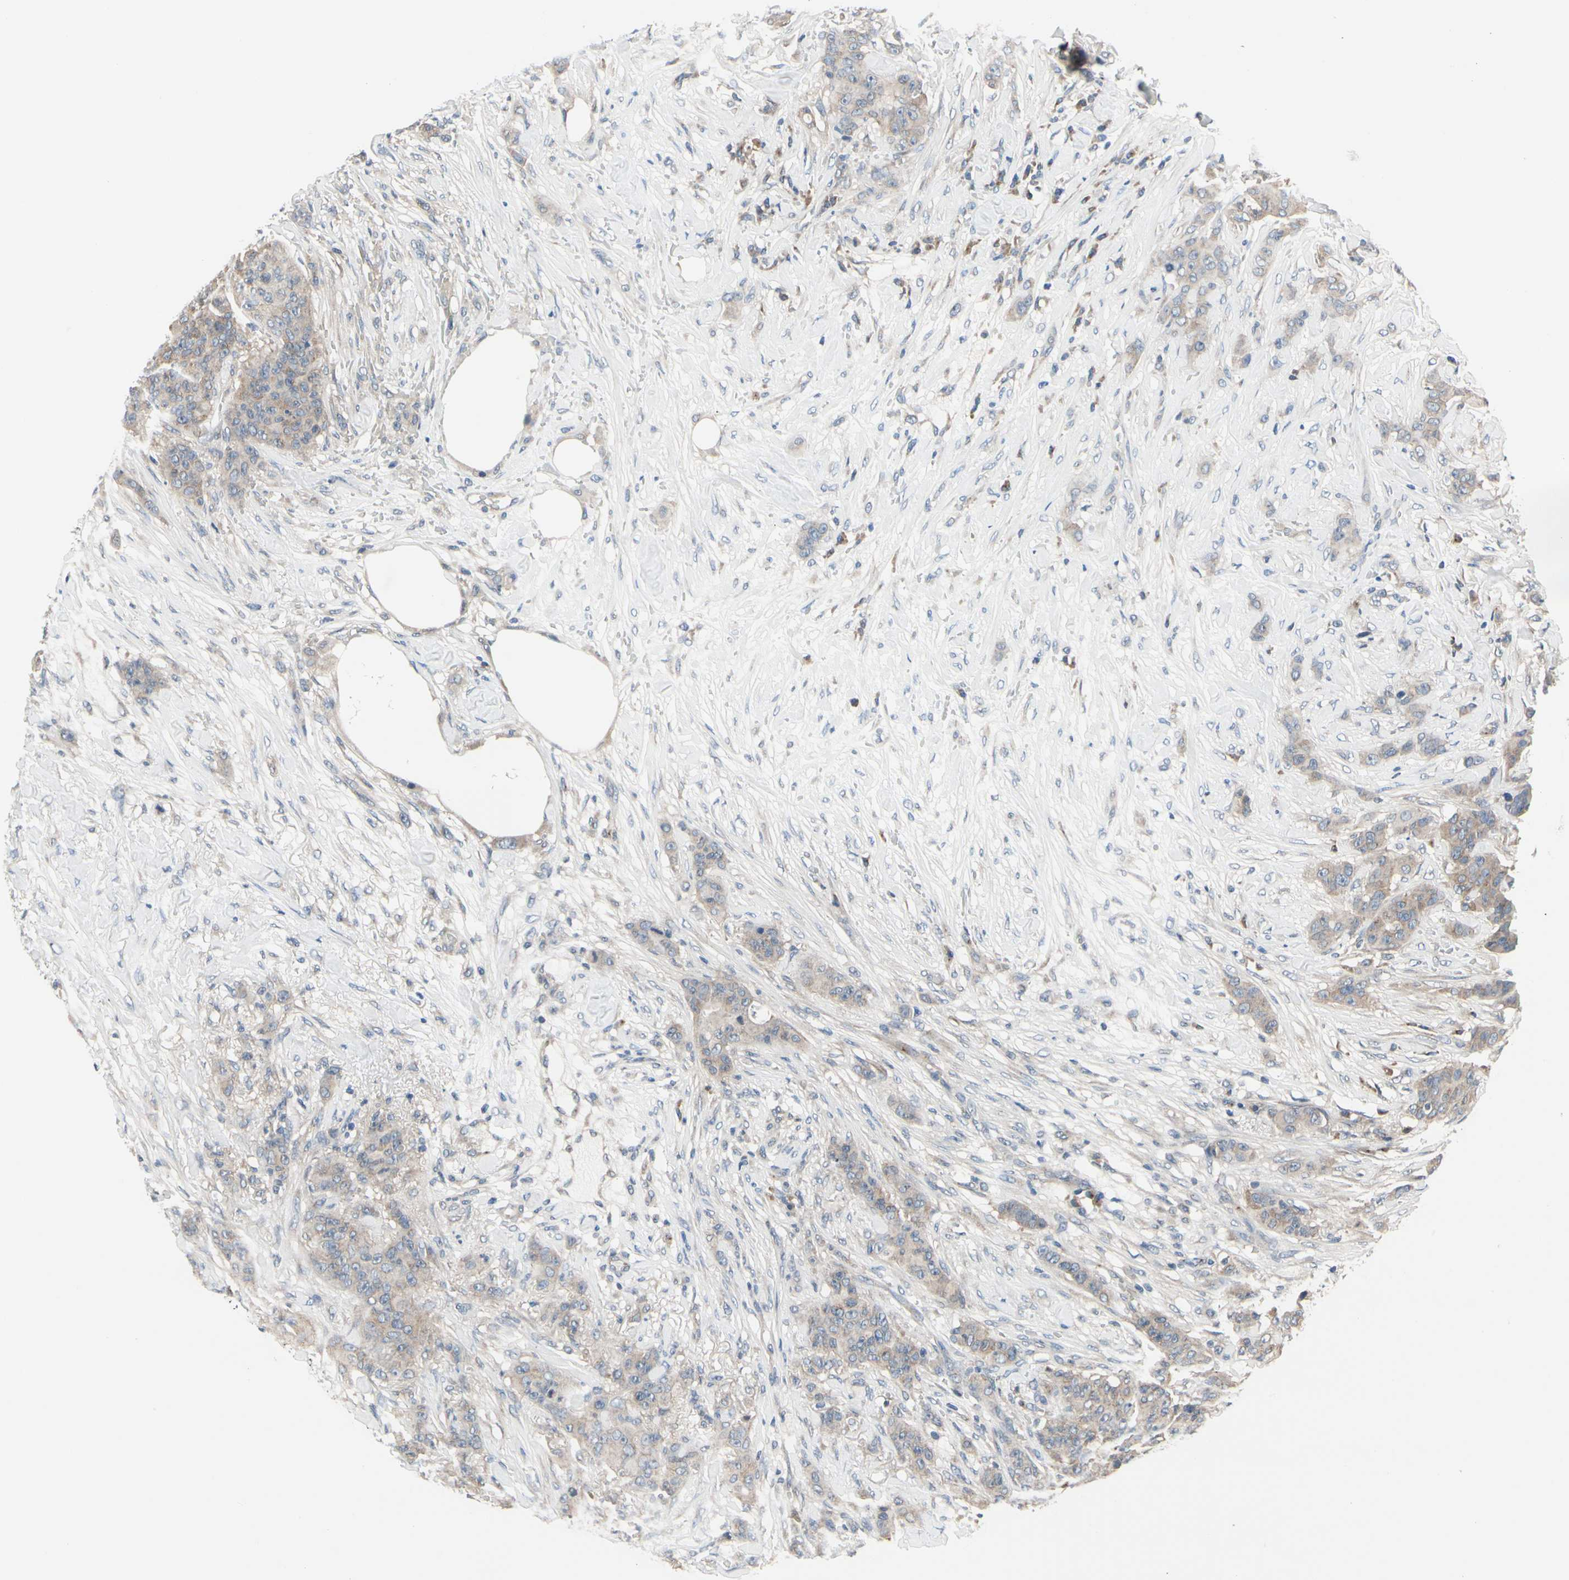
{"staining": {"intensity": "weak", "quantity": ">75%", "location": "cytoplasmic/membranous"}, "tissue": "breast cancer", "cell_type": "Tumor cells", "image_type": "cancer", "snomed": [{"axis": "morphology", "description": "Duct carcinoma"}, {"axis": "topography", "description": "Breast"}], "caption": "Breast invasive ductal carcinoma tissue exhibits weak cytoplasmic/membranous expression in about >75% of tumor cells, visualized by immunohistochemistry.", "gene": "PRKAR2B", "patient": {"sex": "female", "age": 40}}